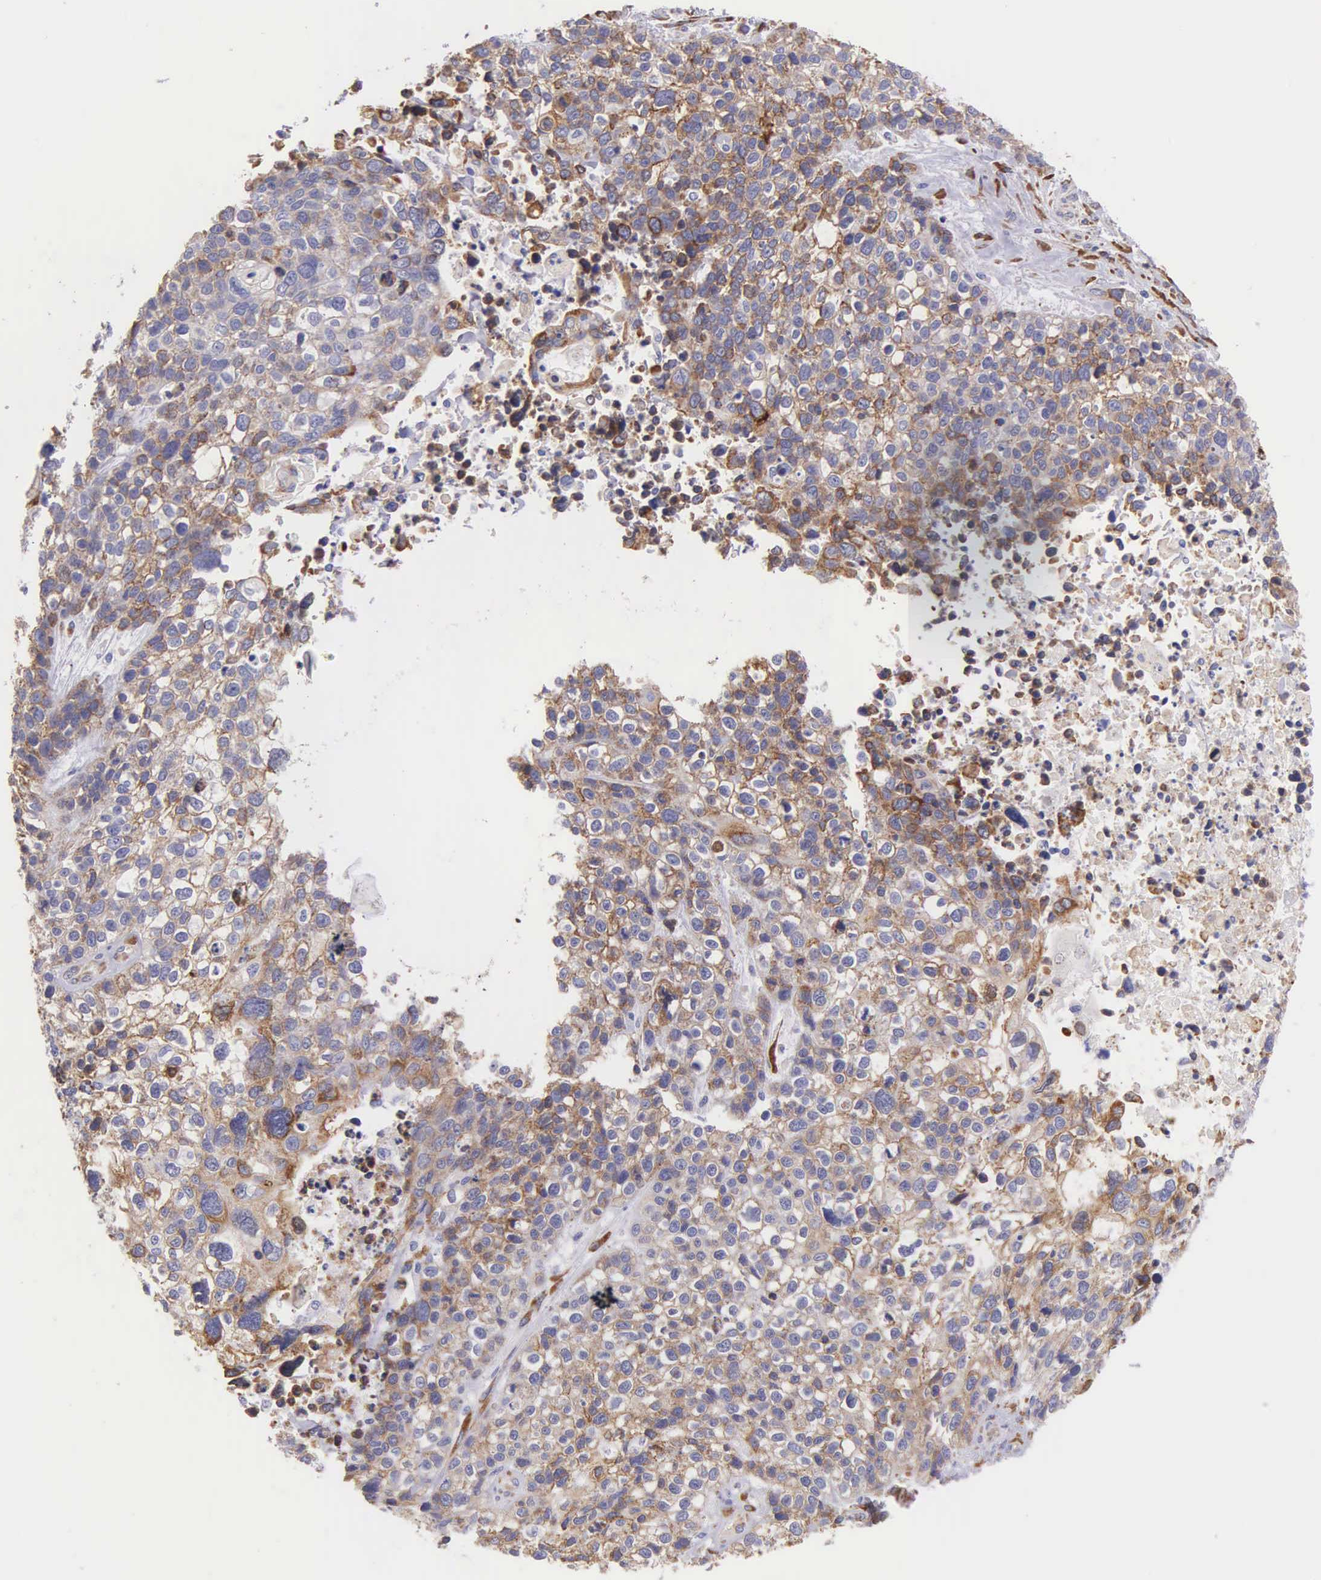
{"staining": {"intensity": "moderate", "quantity": "25%-75%", "location": "cytoplasmic/membranous"}, "tissue": "lung cancer", "cell_type": "Tumor cells", "image_type": "cancer", "snomed": [{"axis": "morphology", "description": "Squamous cell carcinoma, NOS"}, {"axis": "topography", "description": "Lymph node"}, {"axis": "topography", "description": "Lung"}], "caption": "A micrograph of lung cancer stained for a protein shows moderate cytoplasmic/membranous brown staining in tumor cells.", "gene": "CKAP4", "patient": {"sex": "male", "age": 74}}